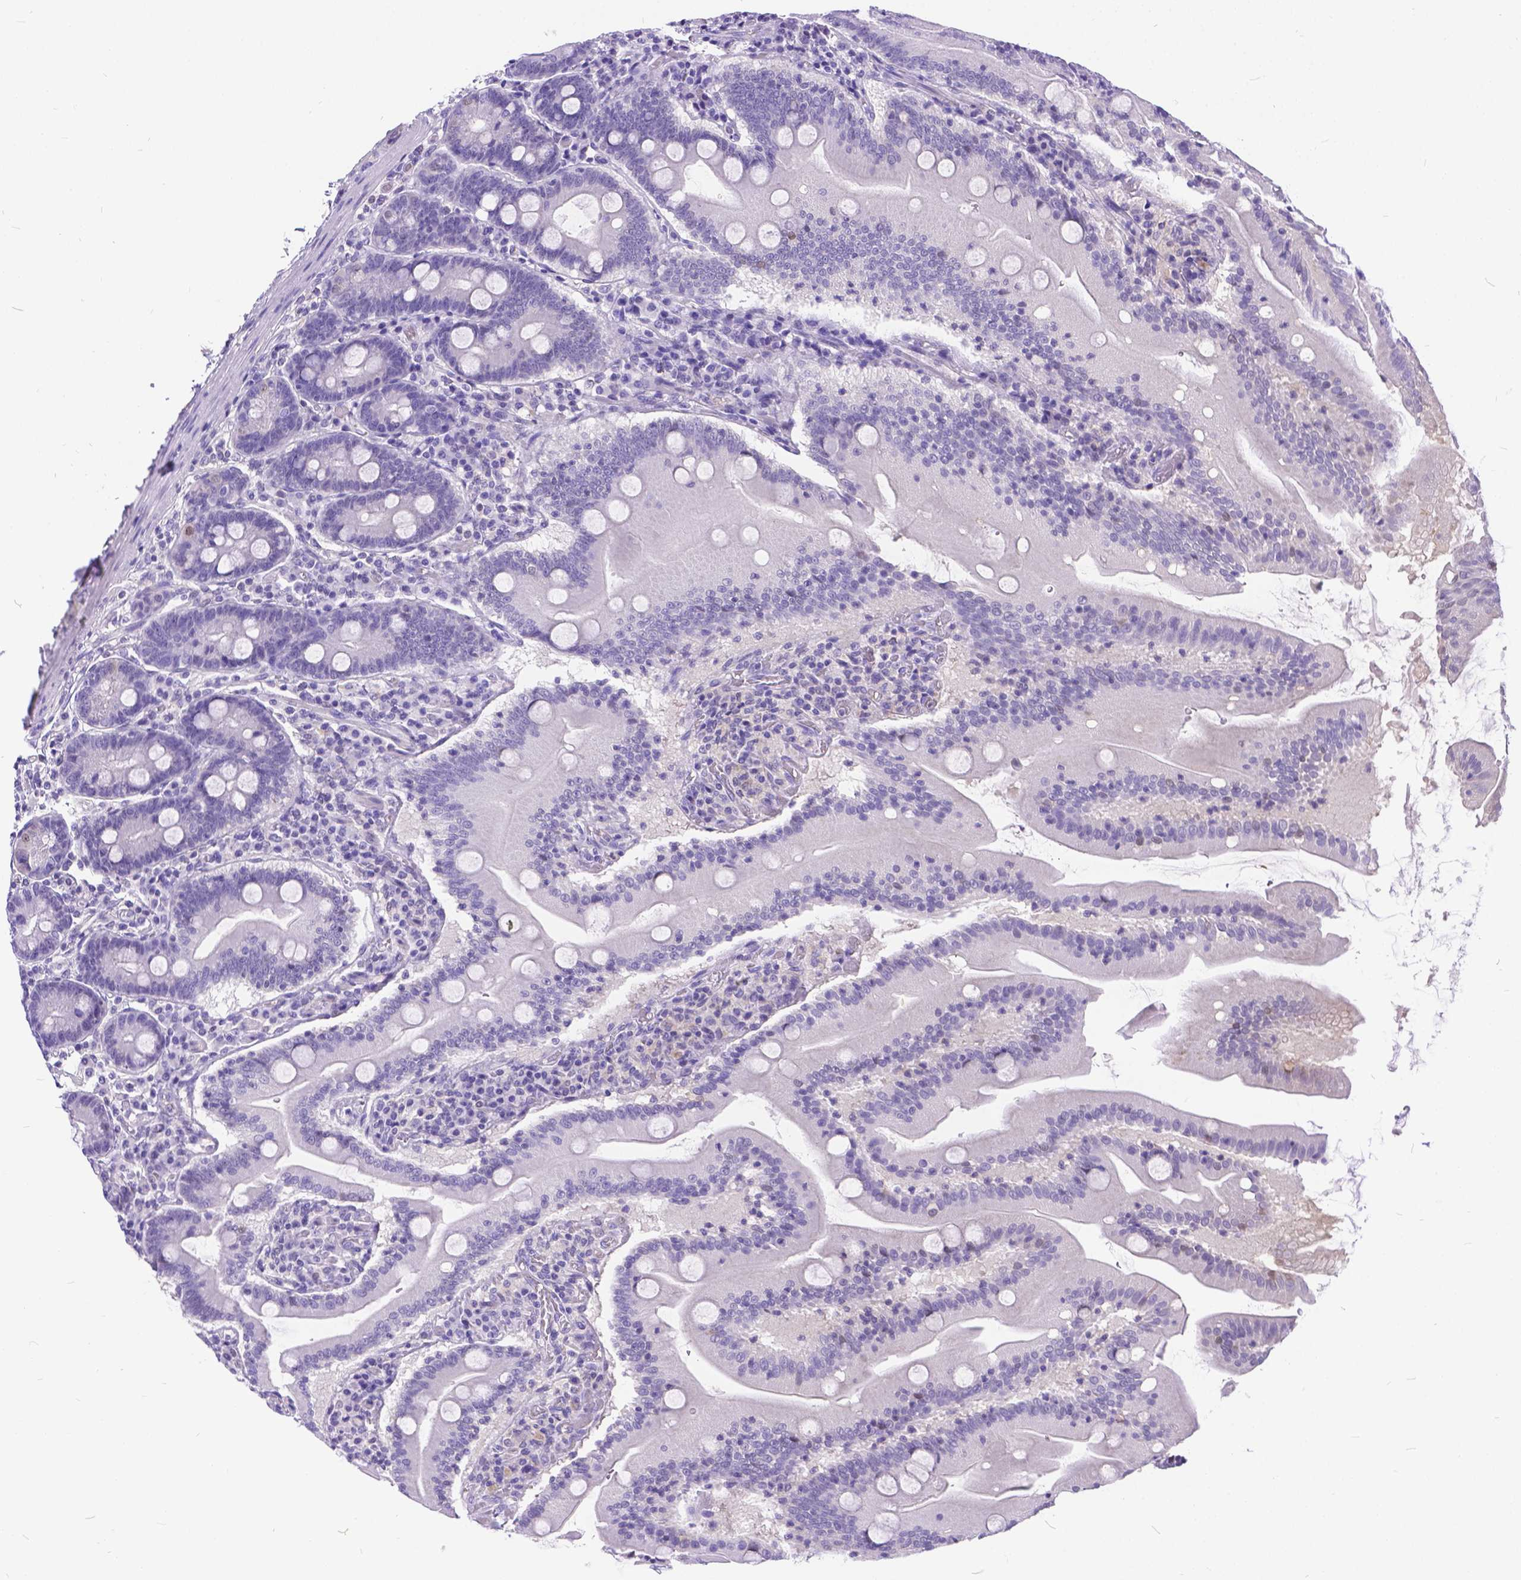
{"staining": {"intensity": "weak", "quantity": "<25%", "location": "nuclear"}, "tissue": "small intestine", "cell_type": "Glandular cells", "image_type": "normal", "snomed": [{"axis": "morphology", "description": "Normal tissue, NOS"}, {"axis": "topography", "description": "Small intestine"}], "caption": "Image shows no significant protein staining in glandular cells of unremarkable small intestine. (DAB (3,3'-diaminobenzidine) IHC visualized using brightfield microscopy, high magnification).", "gene": "TMEM169", "patient": {"sex": "male", "age": 37}}